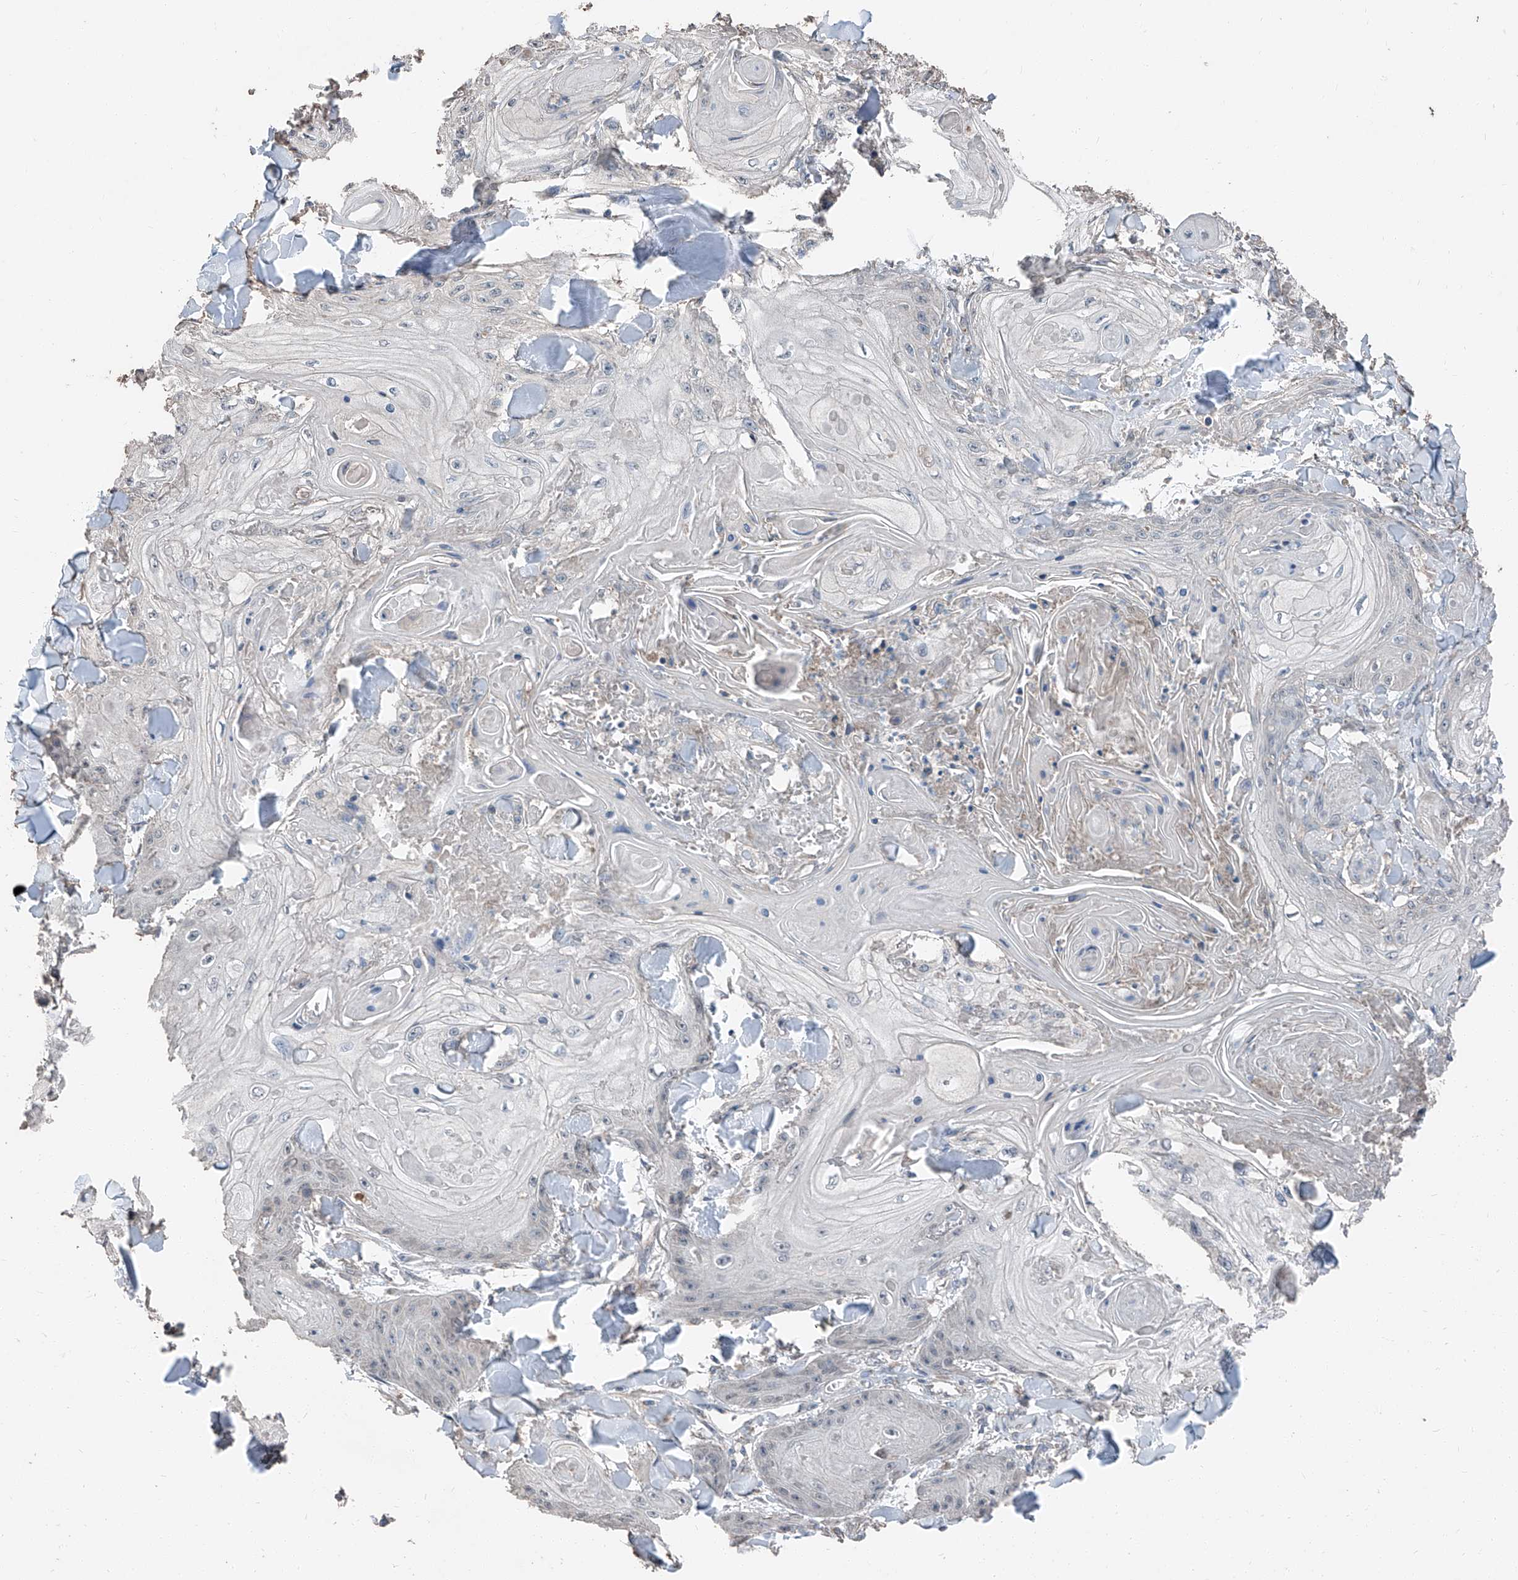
{"staining": {"intensity": "negative", "quantity": "none", "location": "none"}, "tissue": "skin cancer", "cell_type": "Tumor cells", "image_type": "cancer", "snomed": [{"axis": "morphology", "description": "Squamous cell carcinoma, NOS"}, {"axis": "topography", "description": "Skin"}], "caption": "Immunohistochemistry (IHC) of human squamous cell carcinoma (skin) shows no staining in tumor cells.", "gene": "MAMLD1", "patient": {"sex": "male", "age": 74}}